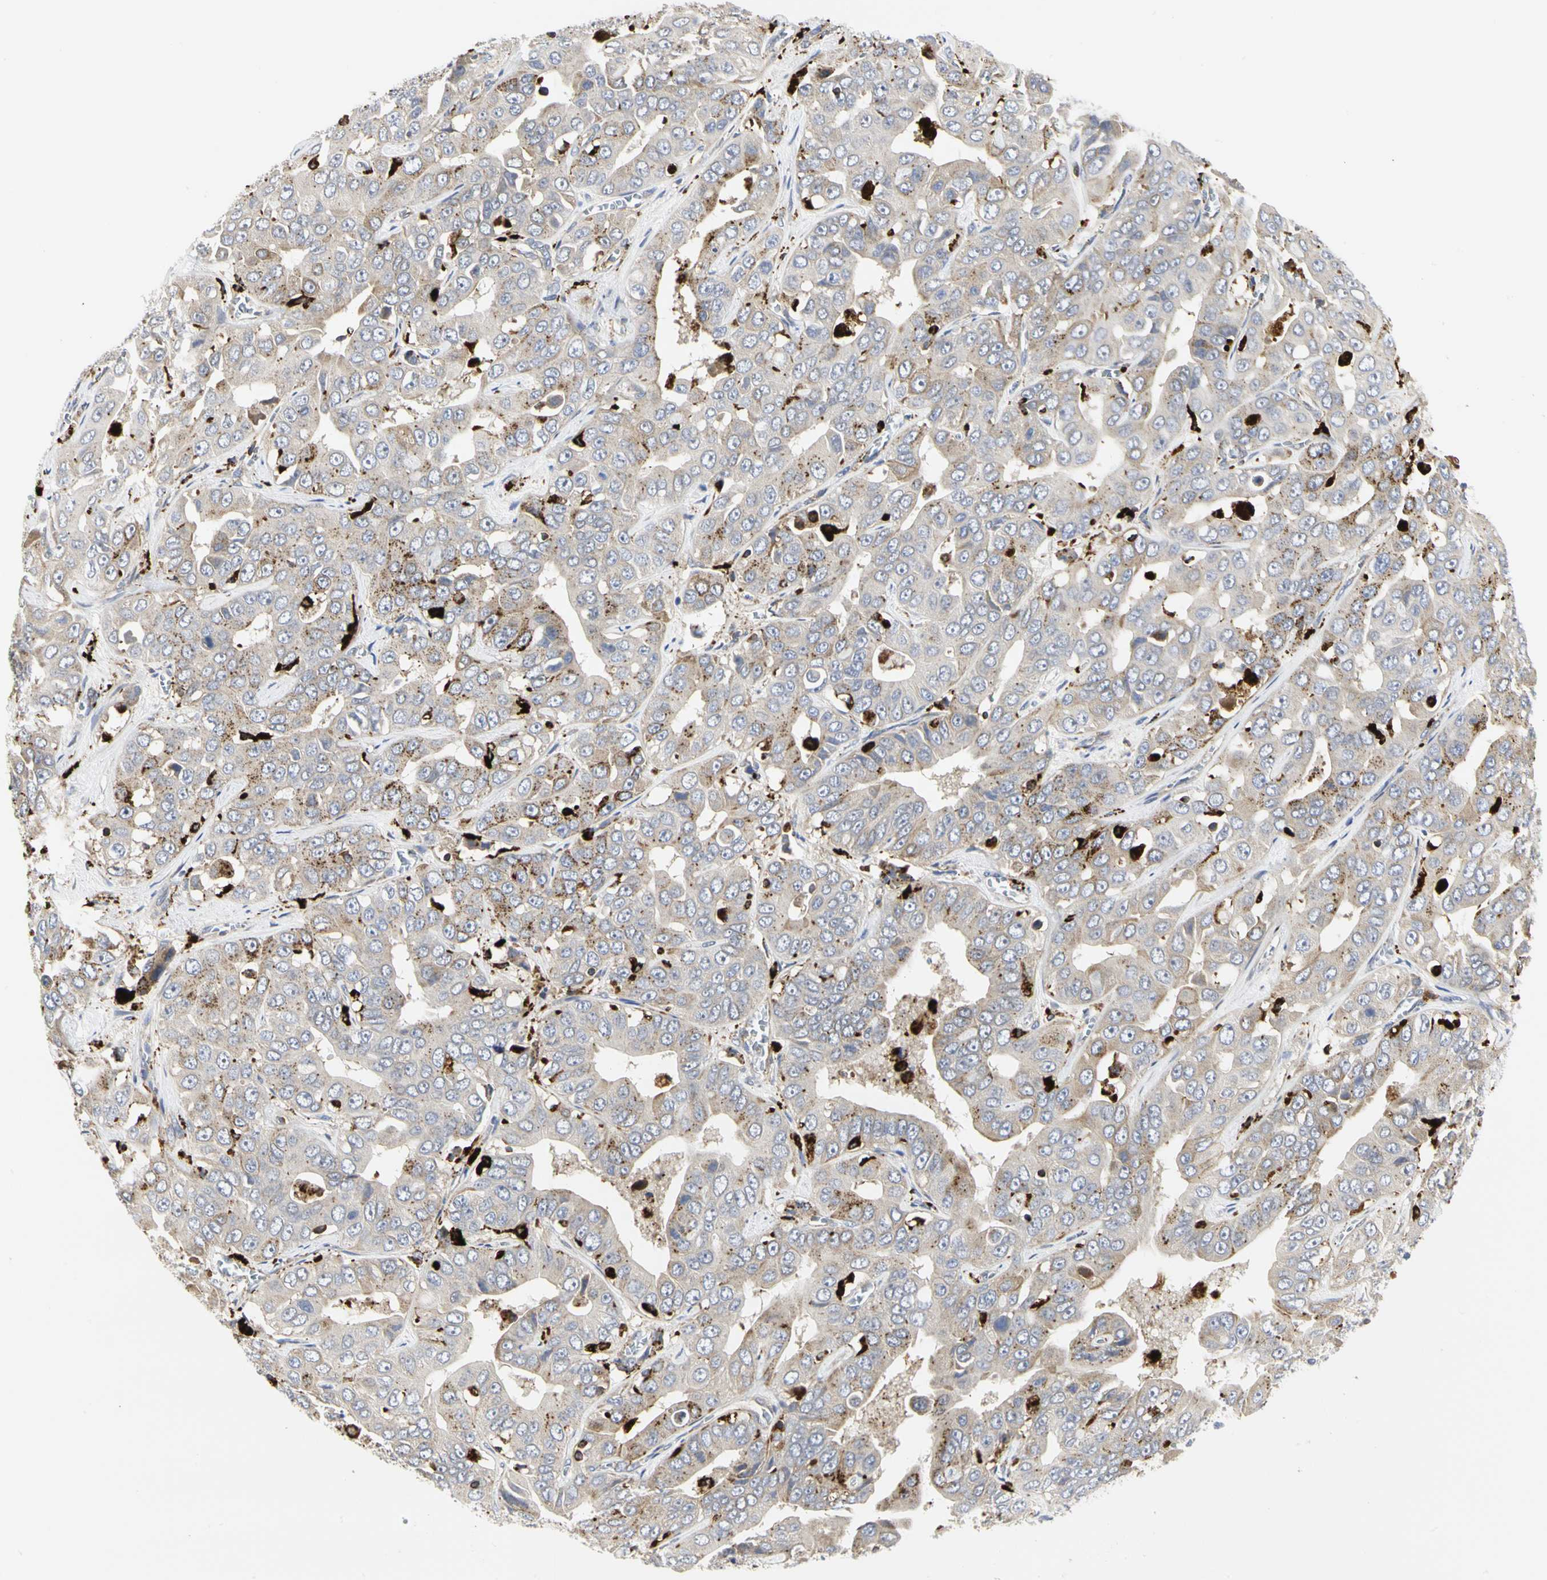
{"staining": {"intensity": "weak", "quantity": ">75%", "location": "cytoplasmic/membranous"}, "tissue": "liver cancer", "cell_type": "Tumor cells", "image_type": "cancer", "snomed": [{"axis": "morphology", "description": "Cholangiocarcinoma"}, {"axis": "topography", "description": "Liver"}], "caption": "This is a micrograph of immunohistochemistry staining of liver cholangiocarcinoma, which shows weak positivity in the cytoplasmic/membranous of tumor cells.", "gene": "NAPG", "patient": {"sex": "female", "age": 52}}